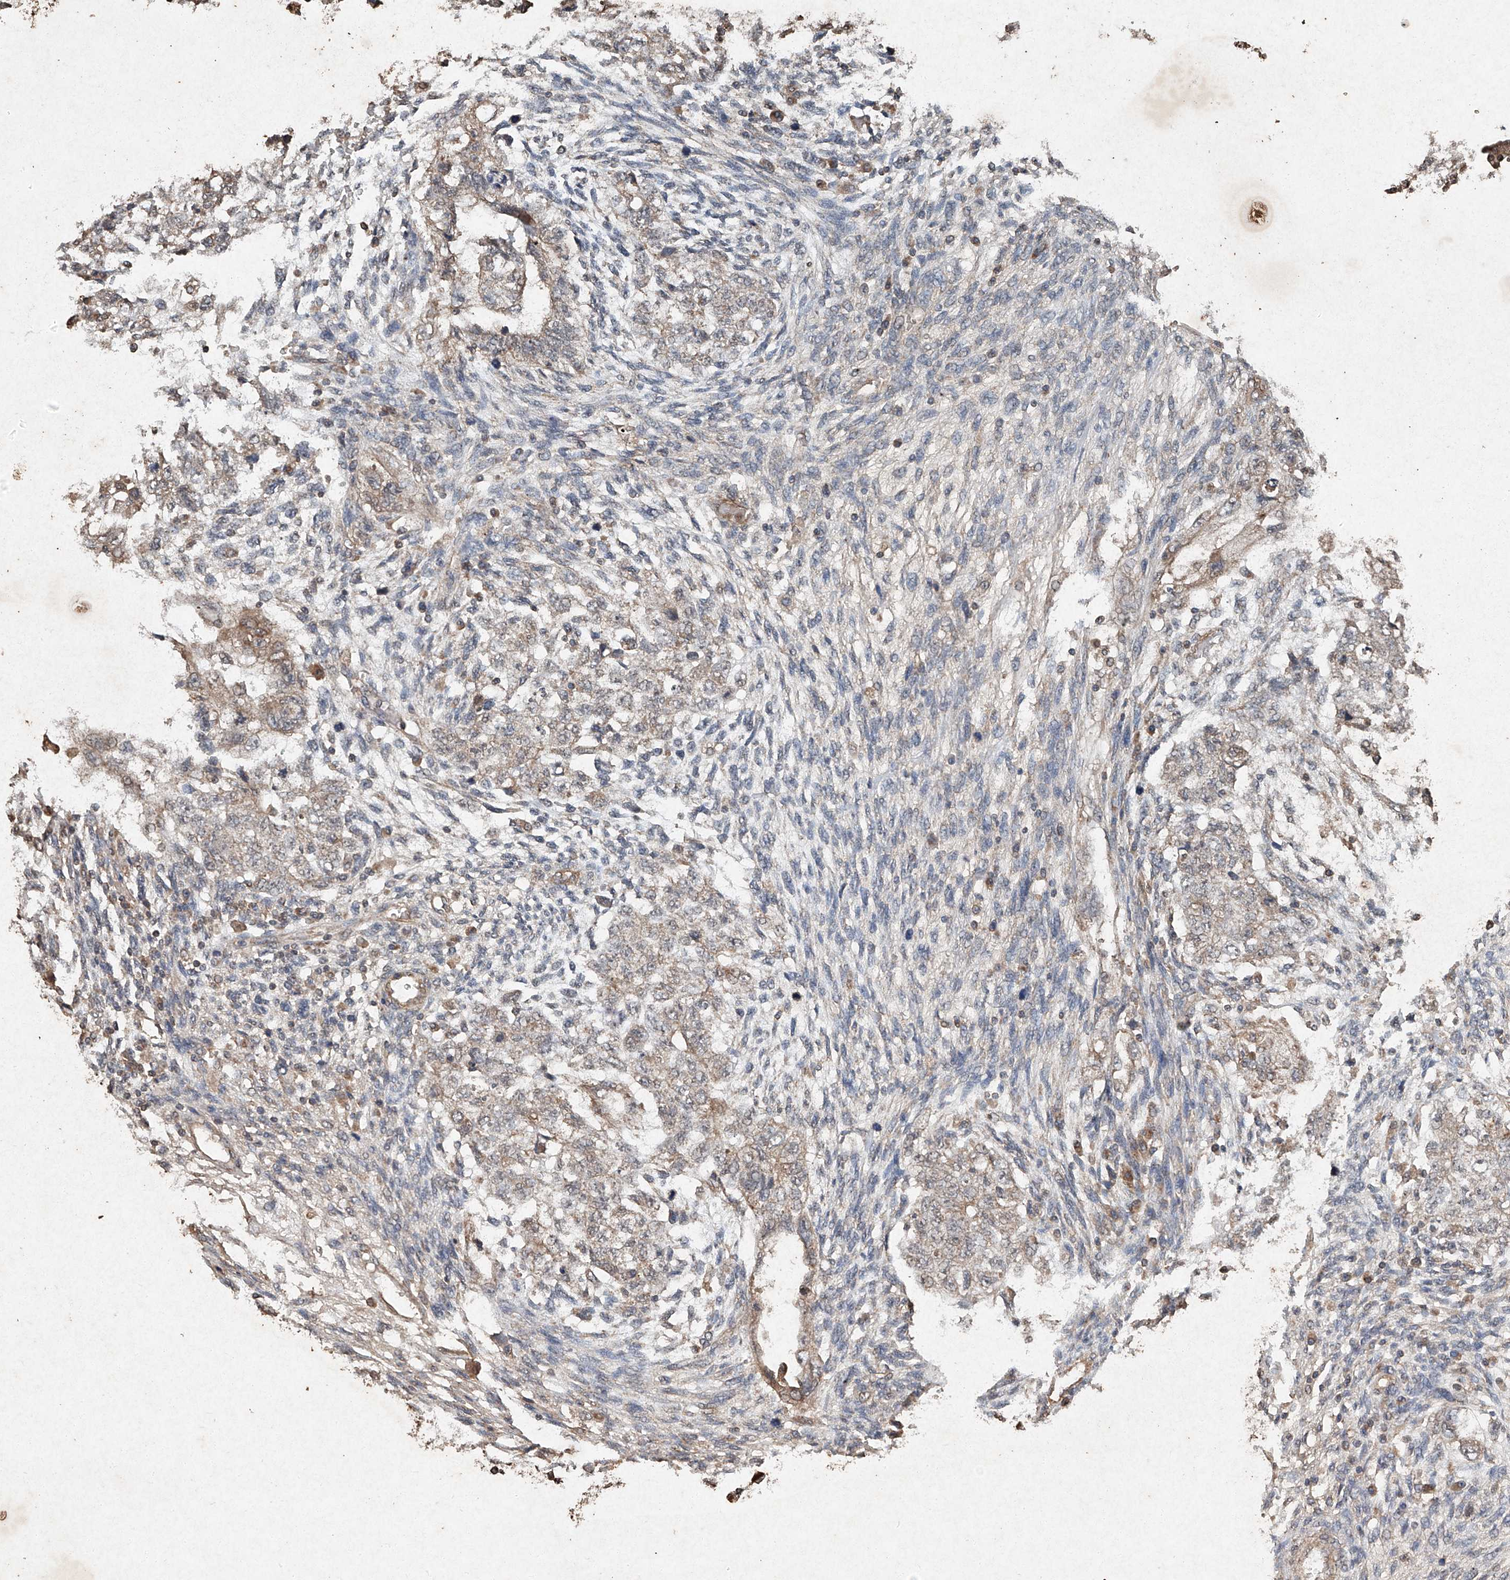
{"staining": {"intensity": "weak", "quantity": ">75%", "location": "cytoplasmic/membranous"}, "tissue": "testis cancer", "cell_type": "Tumor cells", "image_type": "cancer", "snomed": [{"axis": "morphology", "description": "Normal tissue, NOS"}, {"axis": "morphology", "description": "Carcinoma, Embryonal, NOS"}, {"axis": "topography", "description": "Testis"}], "caption": "DAB (3,3'-diaminobenzidine) immunohistochemical staining of testis cancer reveals weak cytoplasmic/membranous protein expression in approximately >75% of tumor cells.", "gene": "STK3", "patient": {"sex": "male", "age": 36}}